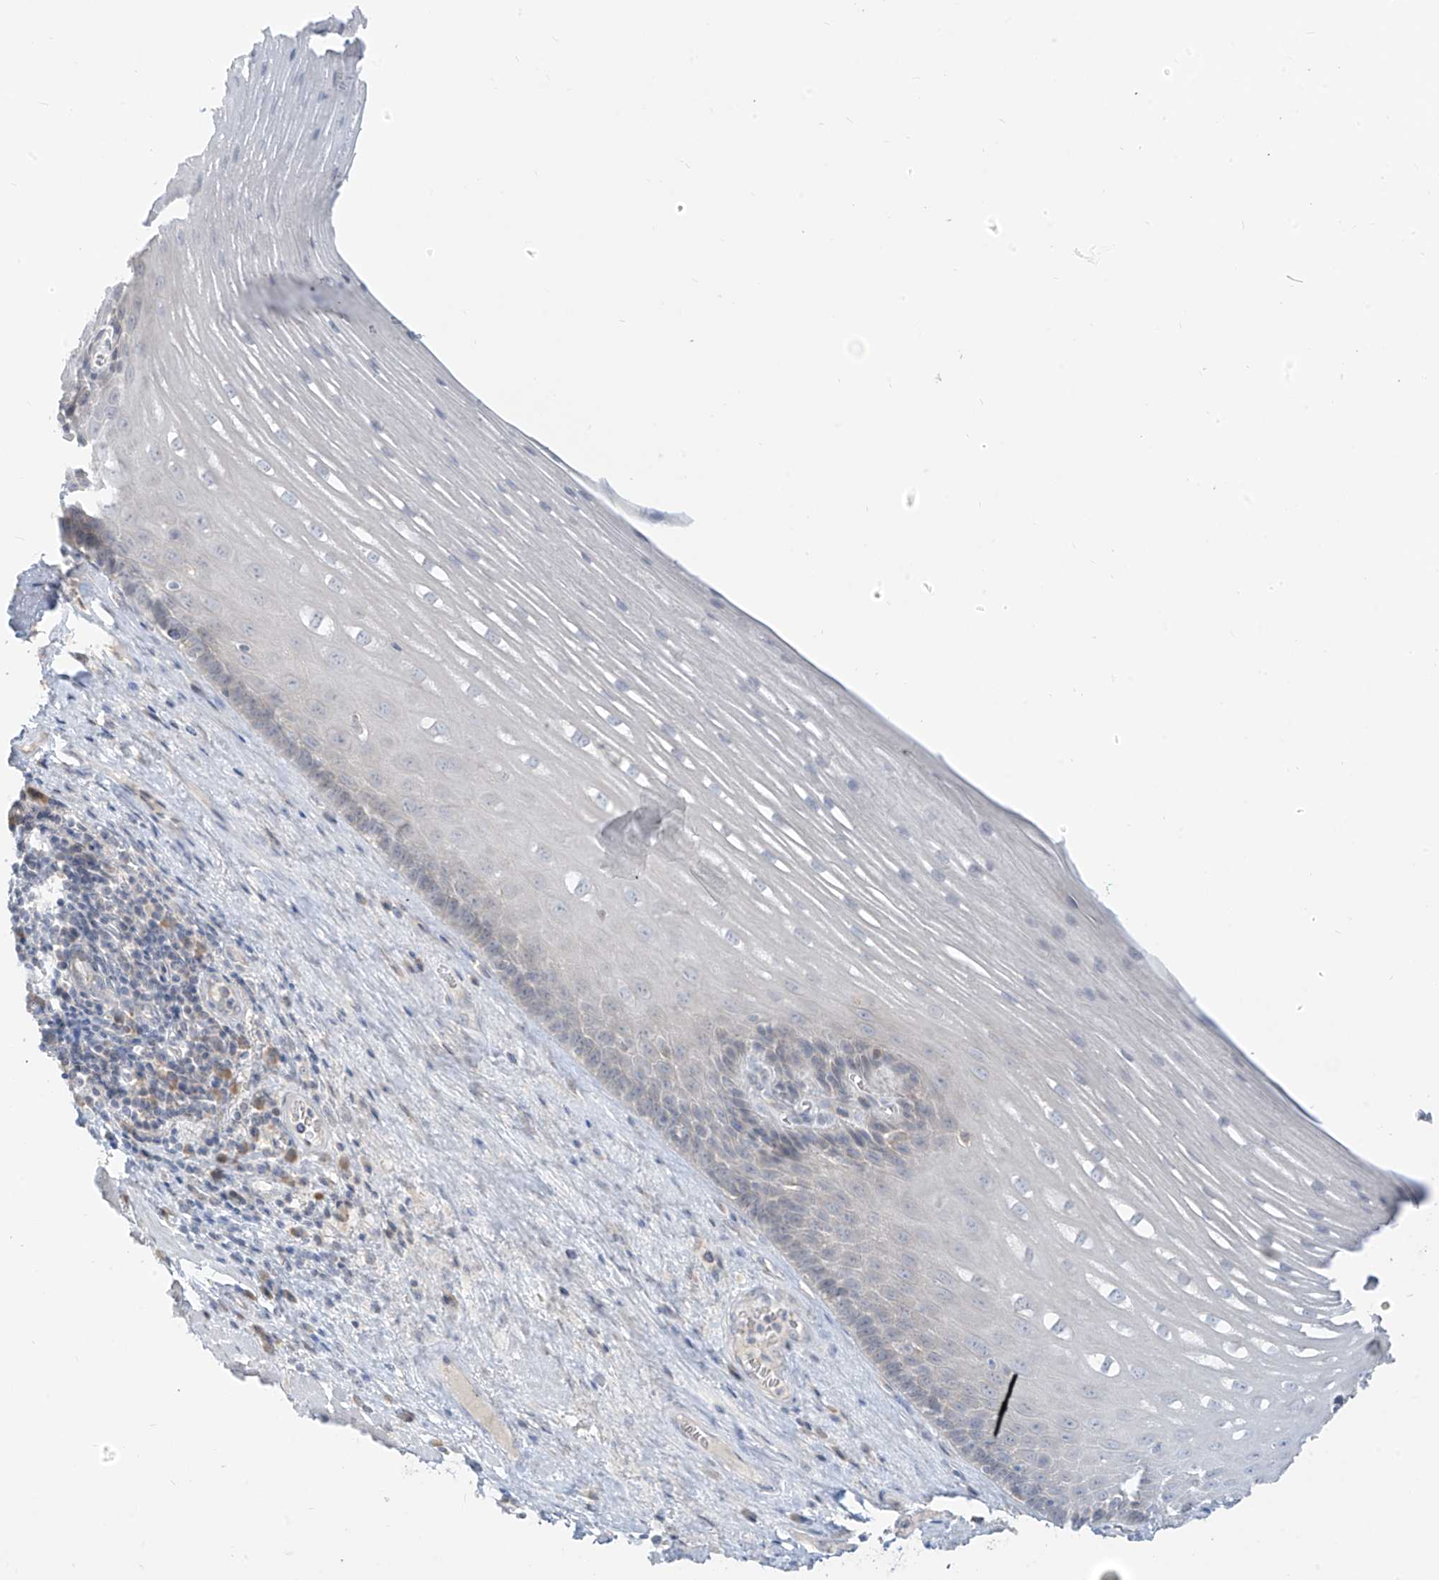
{"staining": {"intensity": "negative", "quantity": "none", "location": "none"}, "tissue": "esophagus", "cell_type": "Squamous epithelial cells", "image_type": "normal", "snomed": [{"axis": "morphology", "description": "Normal tissue, NOS"}, {"axis": "topography", "description": "Esophagus"}], "caption": "Immunohistochemistry photomicrograph of normal esophagus: human esophagus stained with DAB demonstrates no significant protein positivity in squamous epithelial cells. The staining is performed using DAB brown chromogen with nuclei counter-stained in using hematoxylin.", "gene": "C2orf42", "patient": {"sex": "male", "age": 62}}